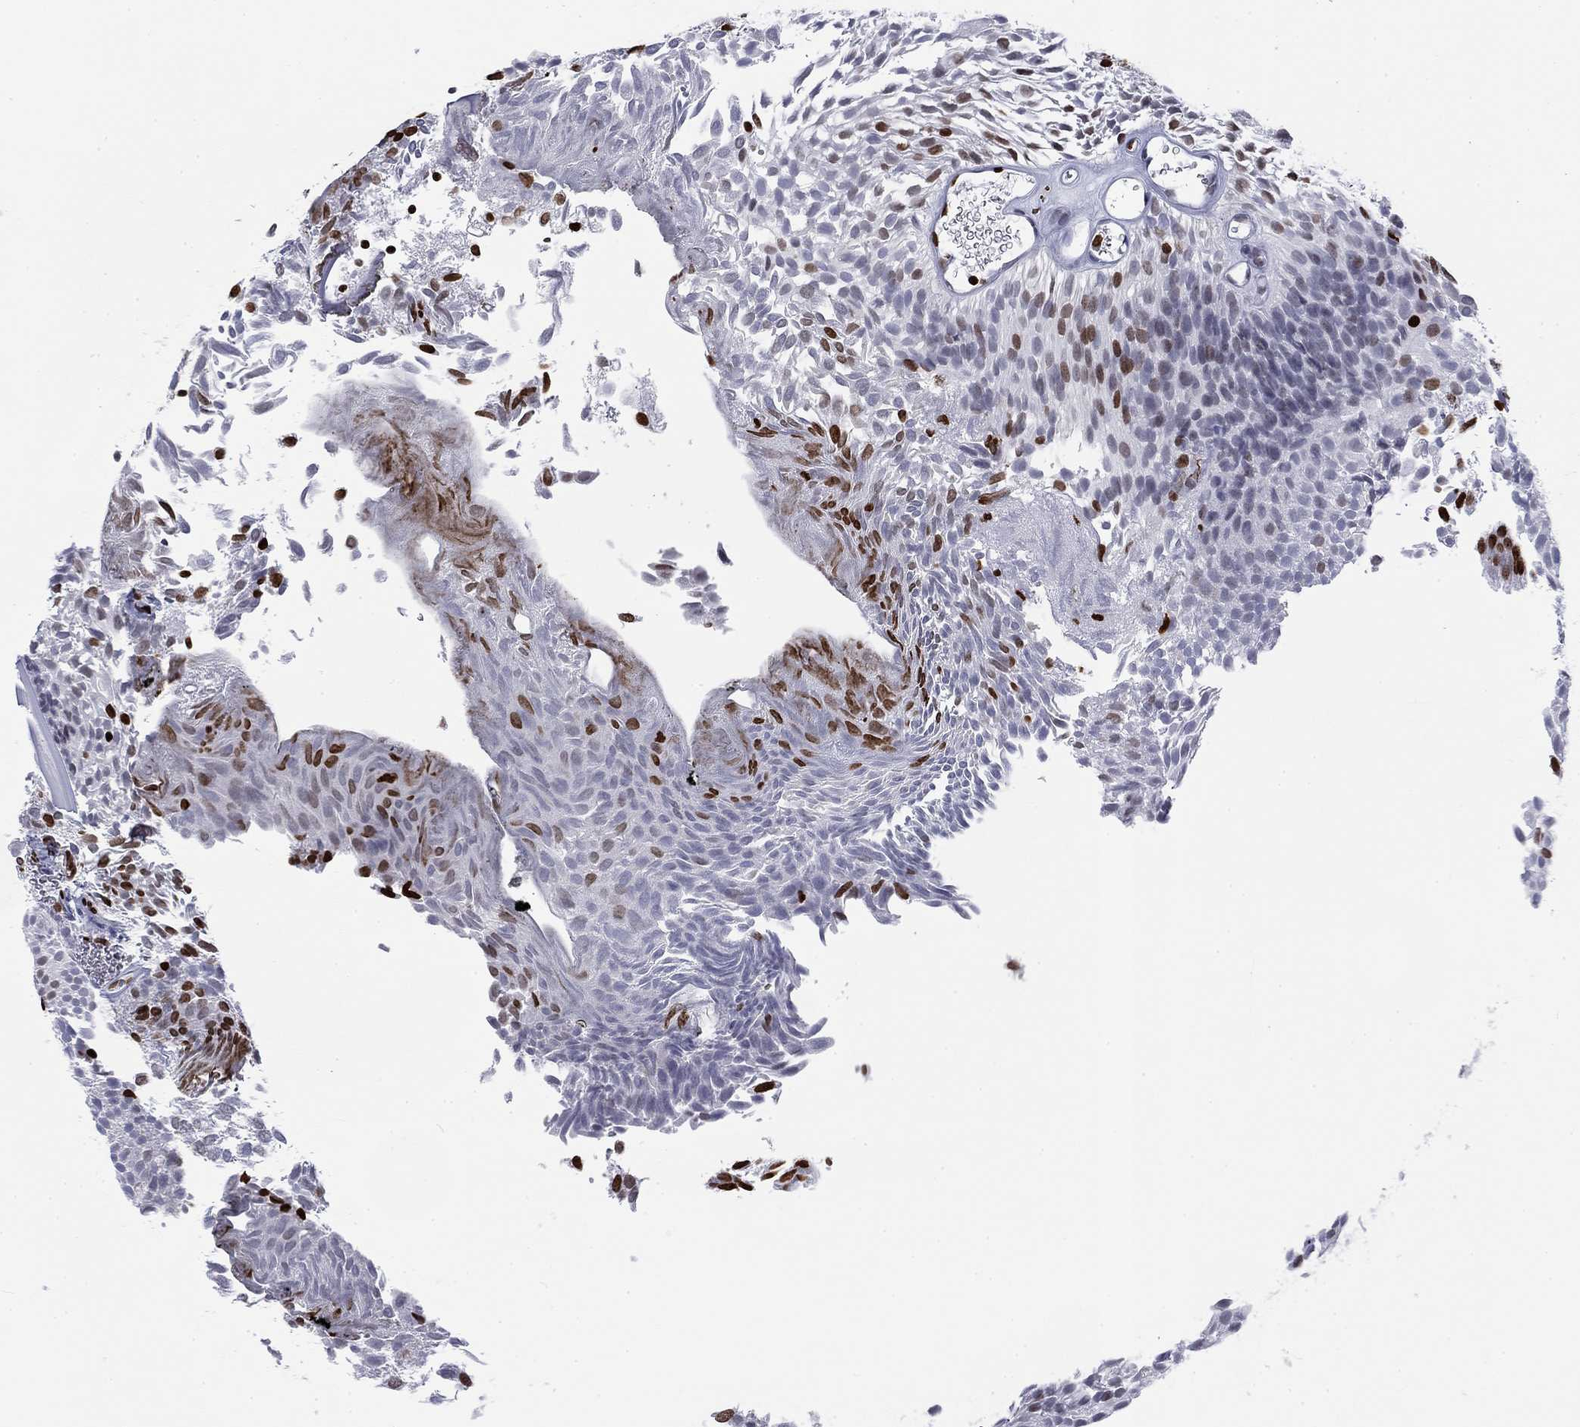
{"staining": {"intensity": "moderate", "quantity": "25%-75%", "location": "nuclear"}, "tissue": "urothelial cancer", "cell_type": "Tumor cells", "image_type": "cancer", "snomed": [{"axis": "morphology", "description": "Urothelial carcinoma, Low grade"}, {"axis": "topography", "description": "Urinary bladder"}], "caption": "This is an image of immunohistochemistry staining of urothelial cancer, which shows moderate staining in the nuclear of tumor cells.", "gene": "H1-5", "patient": {"sex": "male", "age": 52}}